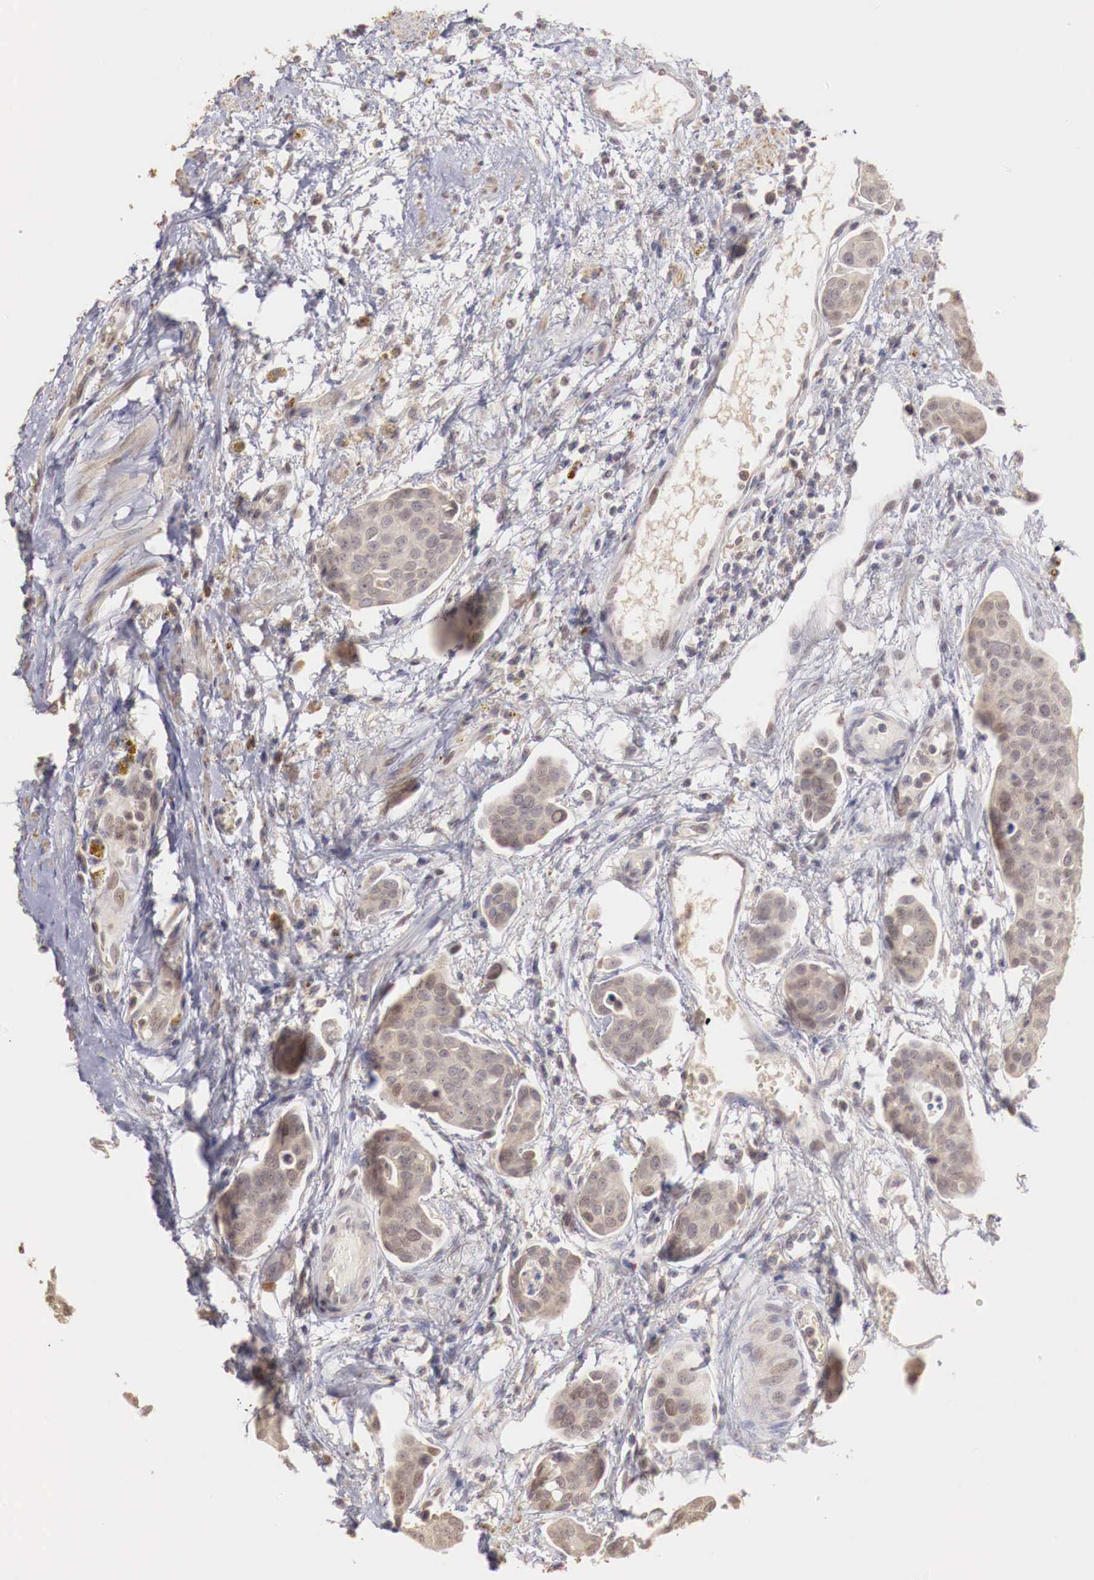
{"staining": {"intensity": "weak", "quantity": ">75%", "location": "cytoplasmic/membranous"}, "tissue": "urothelial cancer", "cell_type": "Tumor cells", "image_type": "cancer", "snomed": [{"axis": "morphology", "description": "Urothelial carcinoma, High grade"}, {"axis": "topography", "description": "Urinary bladder"}], "caption": "Brown immunohistochemical staining in human urothelial carcinoma (high-grade) exhibits weak cytoplasmic/membranous staining in about >75% of tumor cells. (Stains: DAB in brown, nuclei in blue, Microscopy: brightfield microscopy at high magnification).", "gene": "TBC1D9", "patient": {"sex": "male", "age": 78}}